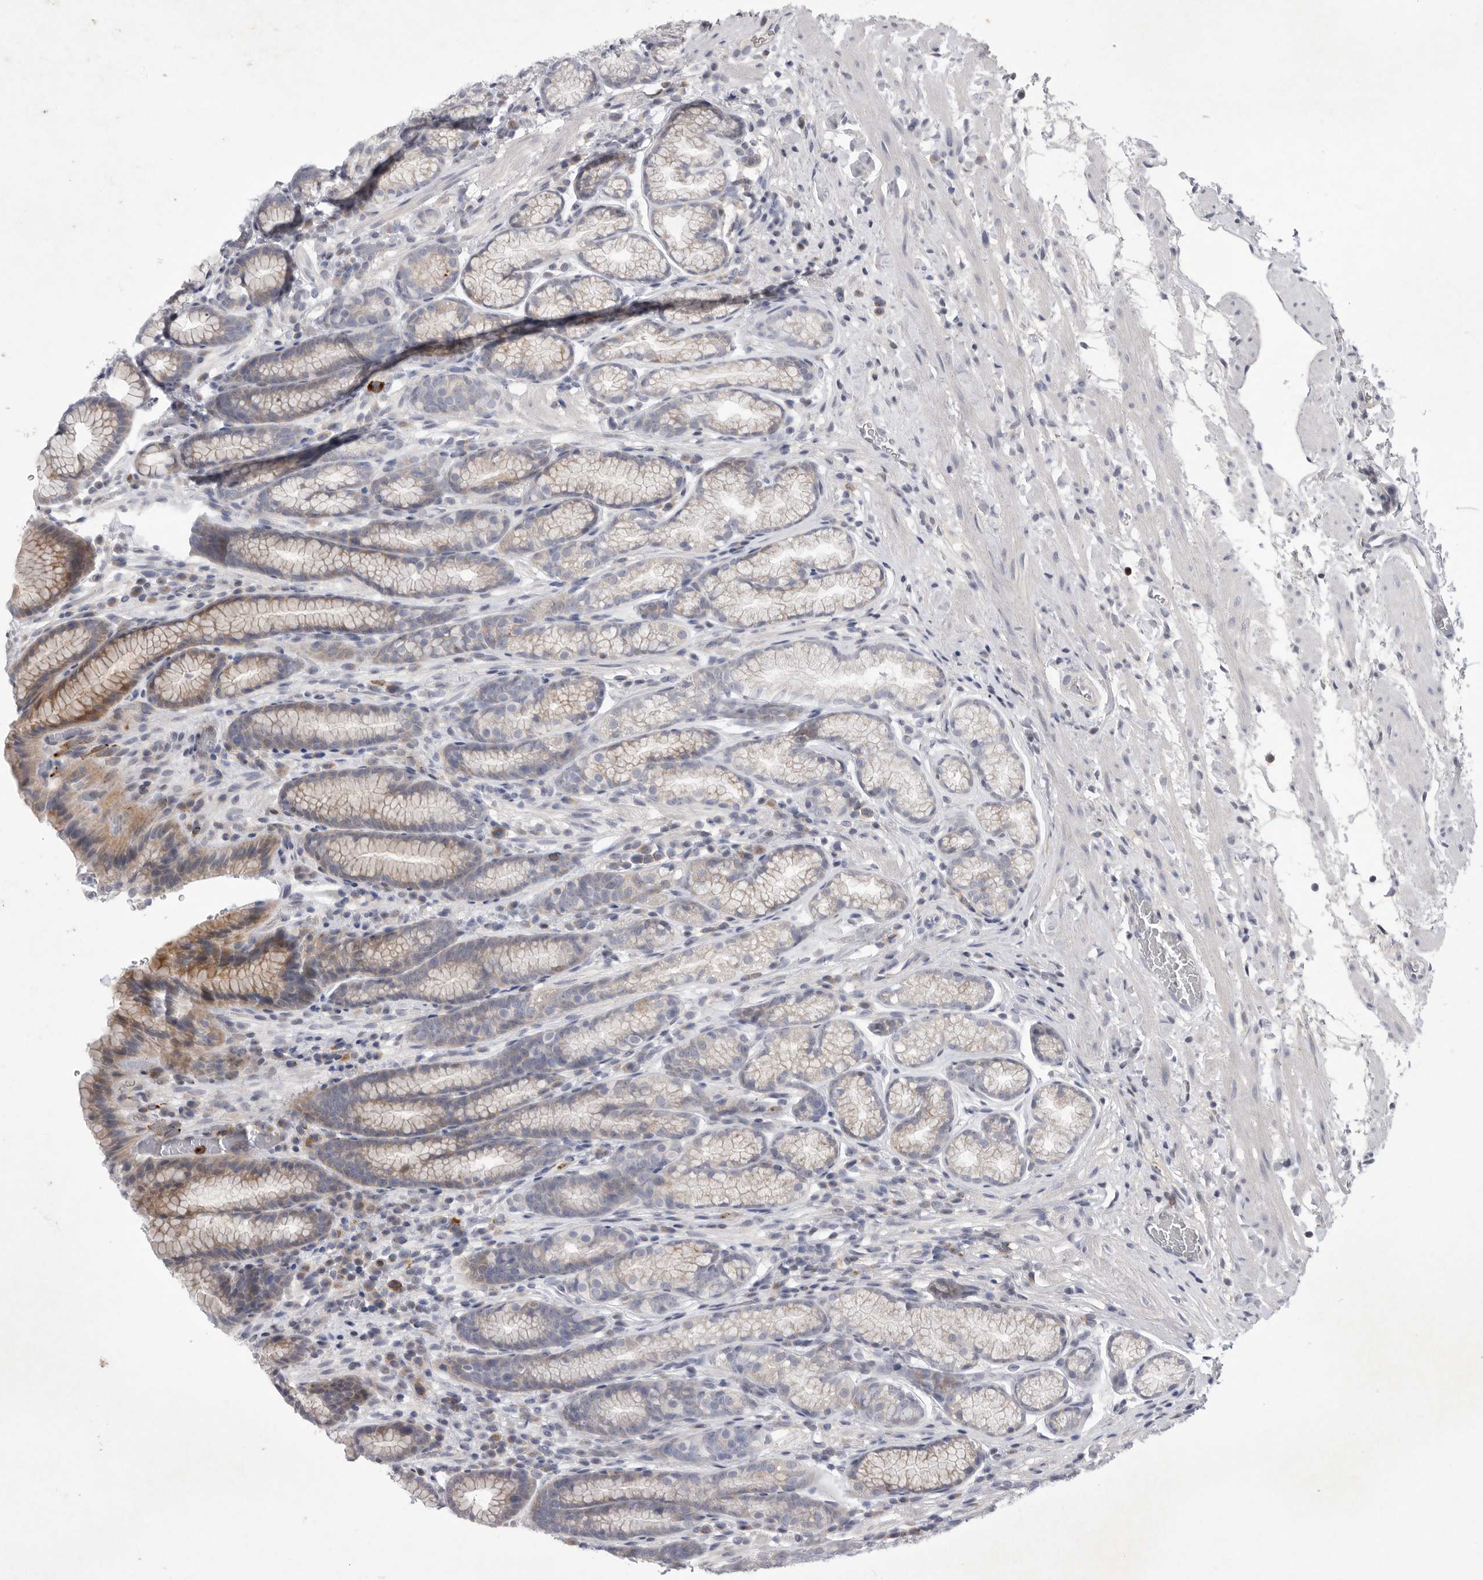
{"staining": {"intensity": "moderate", "quantity": "25%-75%", "location": "cytoplasmic/membranous"}, "tissue": "stomach", "cell_type": "Glandular cells", "image_type": "normal", "snomed": [{"axis": "morphology", "description": "Normal tissue, NOS"}, {"axis": "topography", "description": "Stomach"}], "caption": "The micrograph demonstrates a brown stain indicating the presence of a protein in the cytoplasmic/membranous of glandular cells in stomach.", "gene": "SIGLEC10", "patient": {"sex": "male", "age": 42}}